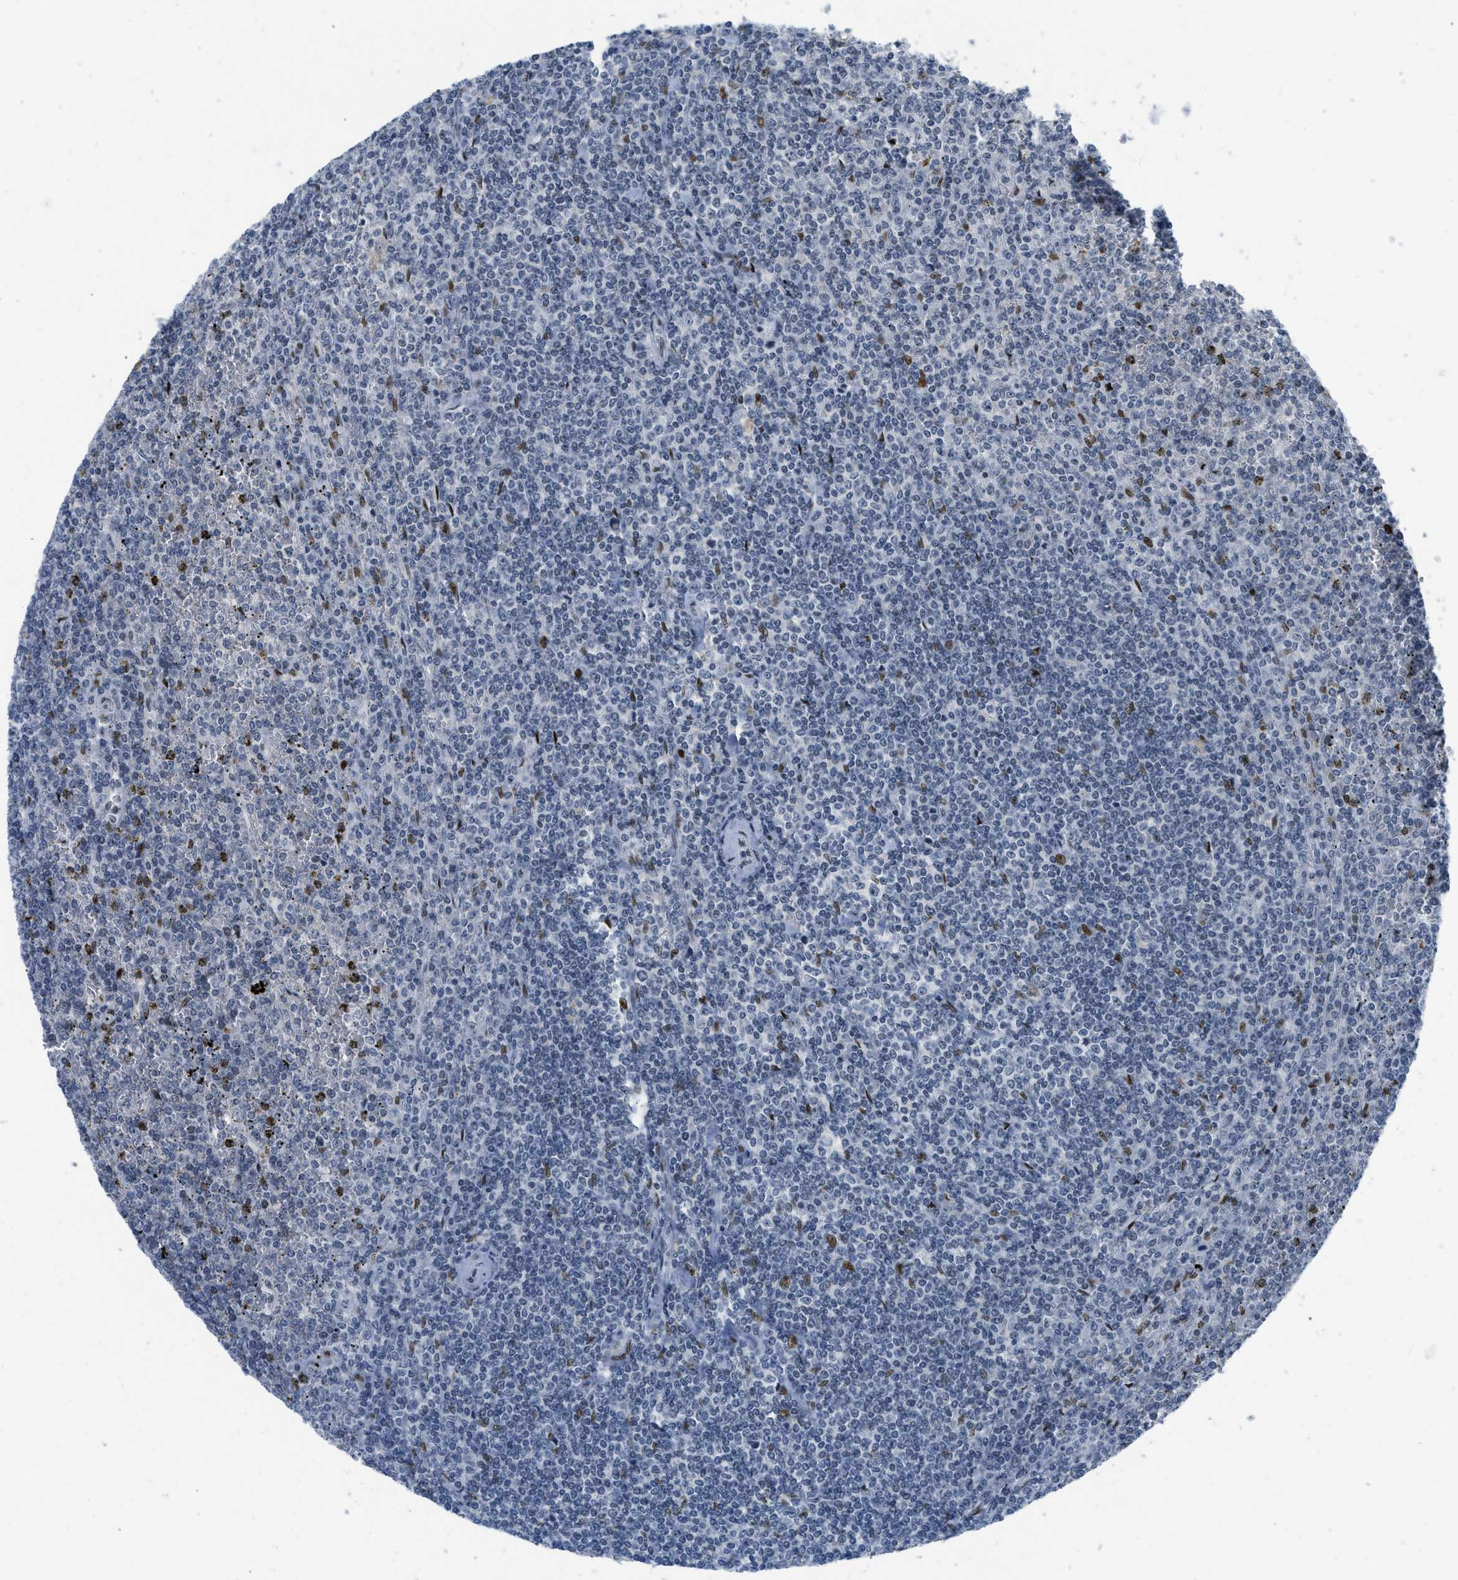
{"staining": {"intensity": "negative", "quantity": "none", "location": "none"}, "tissue": "lymphoma", "cell_type": "Tumor cells", "image_type": "cancer", "snomed": [{"axis": "morphology", "description": "Malignant lymphoma, non-Hodgkin's type, Low grade"}, {"axis": "topography", "description": "Spleen"}], "caption": "Micrograph shows no significant protein expression in tumor cells of lymphoma.", "gene": "PBX1", "patient": {"sex": "female", "age": 19}}